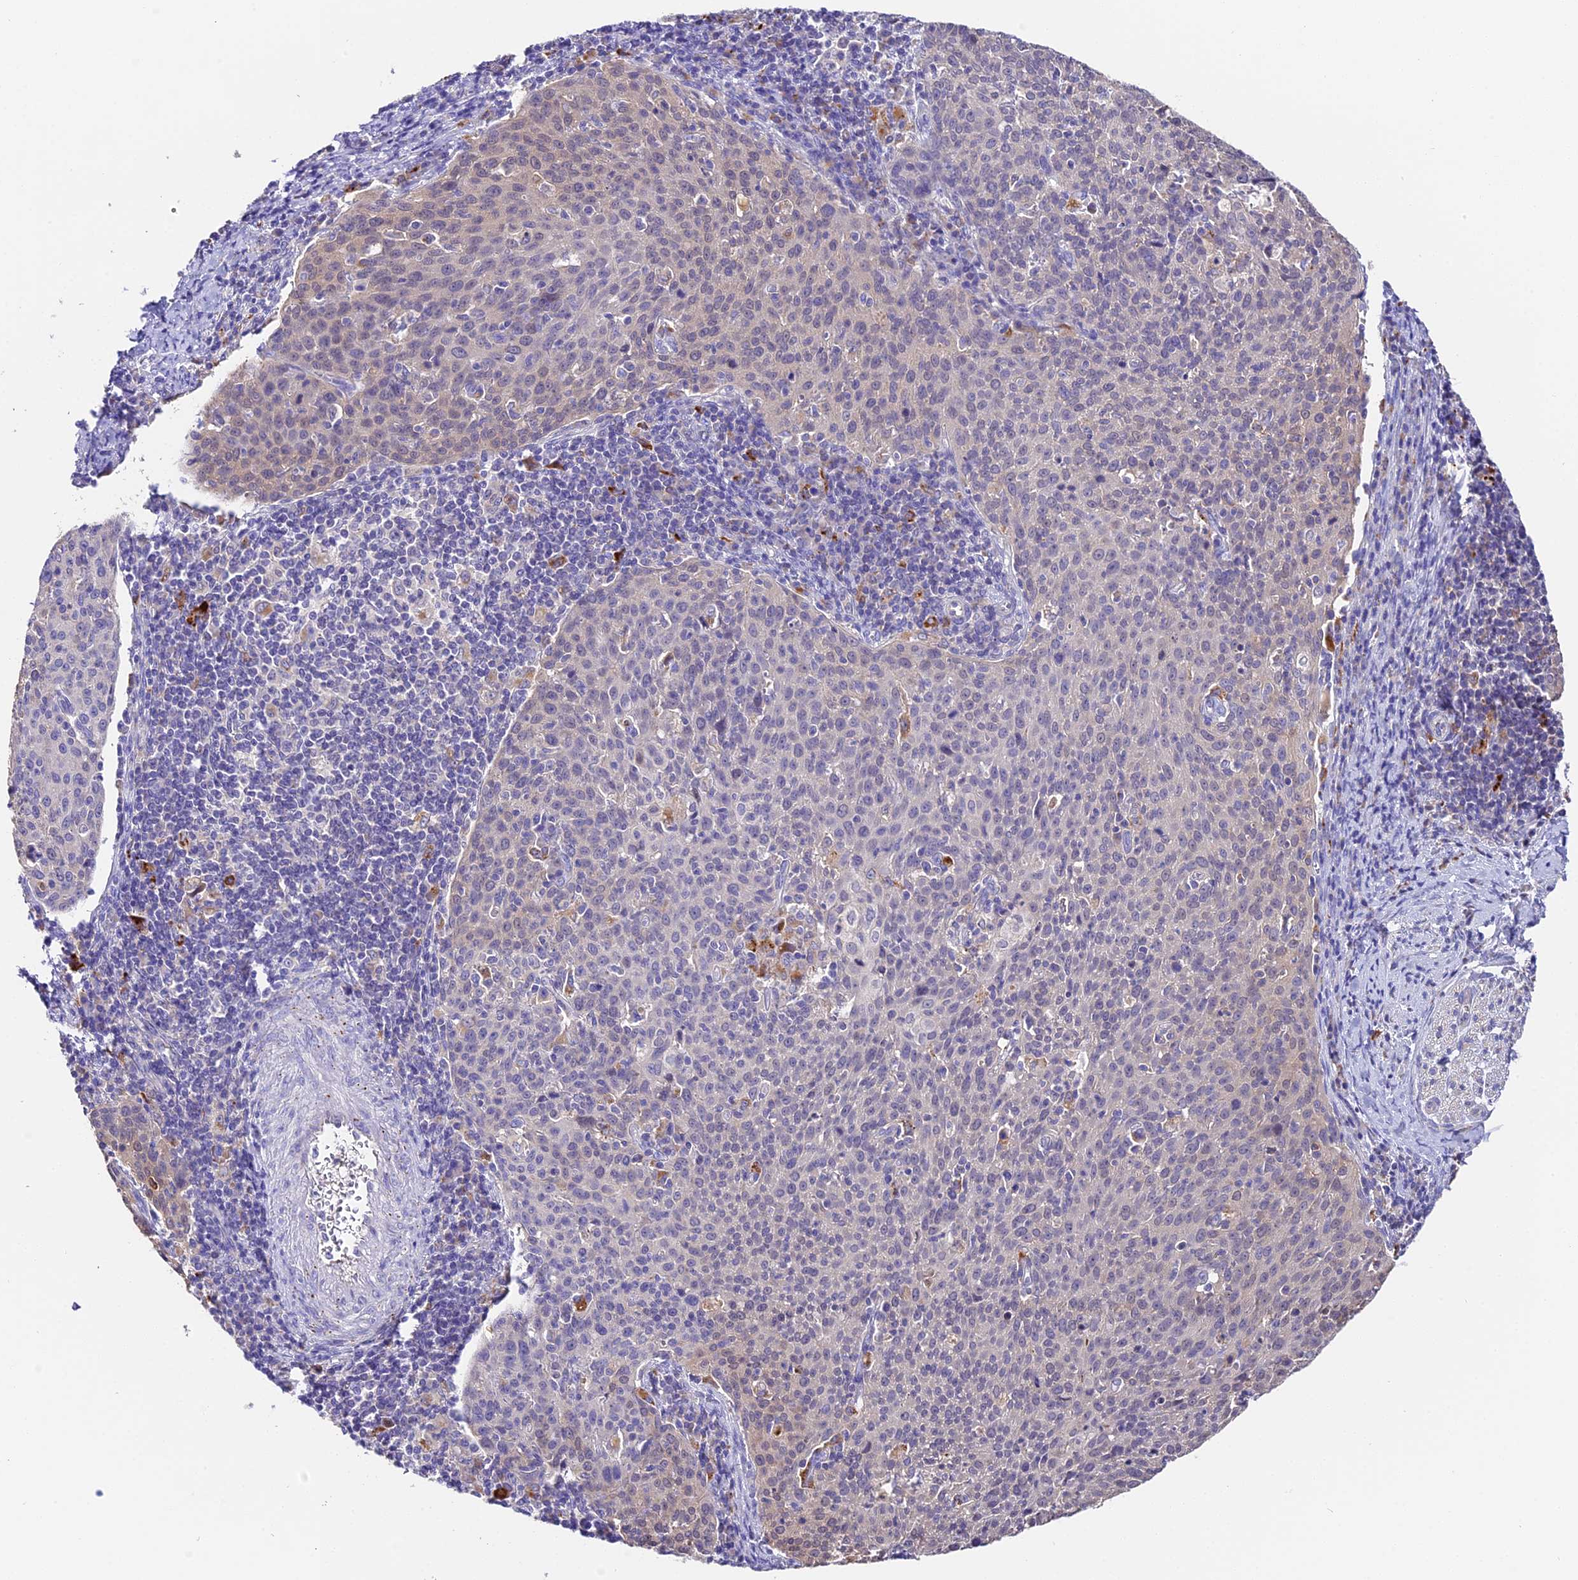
{"staining": {"intensity": "negative", "quantity": "none", "location": "none"}, "tissue": "cervical cancer", "cell_type": "Tumor cells", "image_type": "cancer", "snomed": [{"axis": "morphology", "description": "Squamous cell carcinoma, NOS"}, {"axis": "topography", "description": "Cervix"}], "caption": "Tumor cells show no significant protein positivity in squamous cell carcinoma (cervical). (DAB IHC visualized using brightfield microscopy, high magnification).", "gene": "LYPD6", "patient": {"sex": "female", "age": 38}}